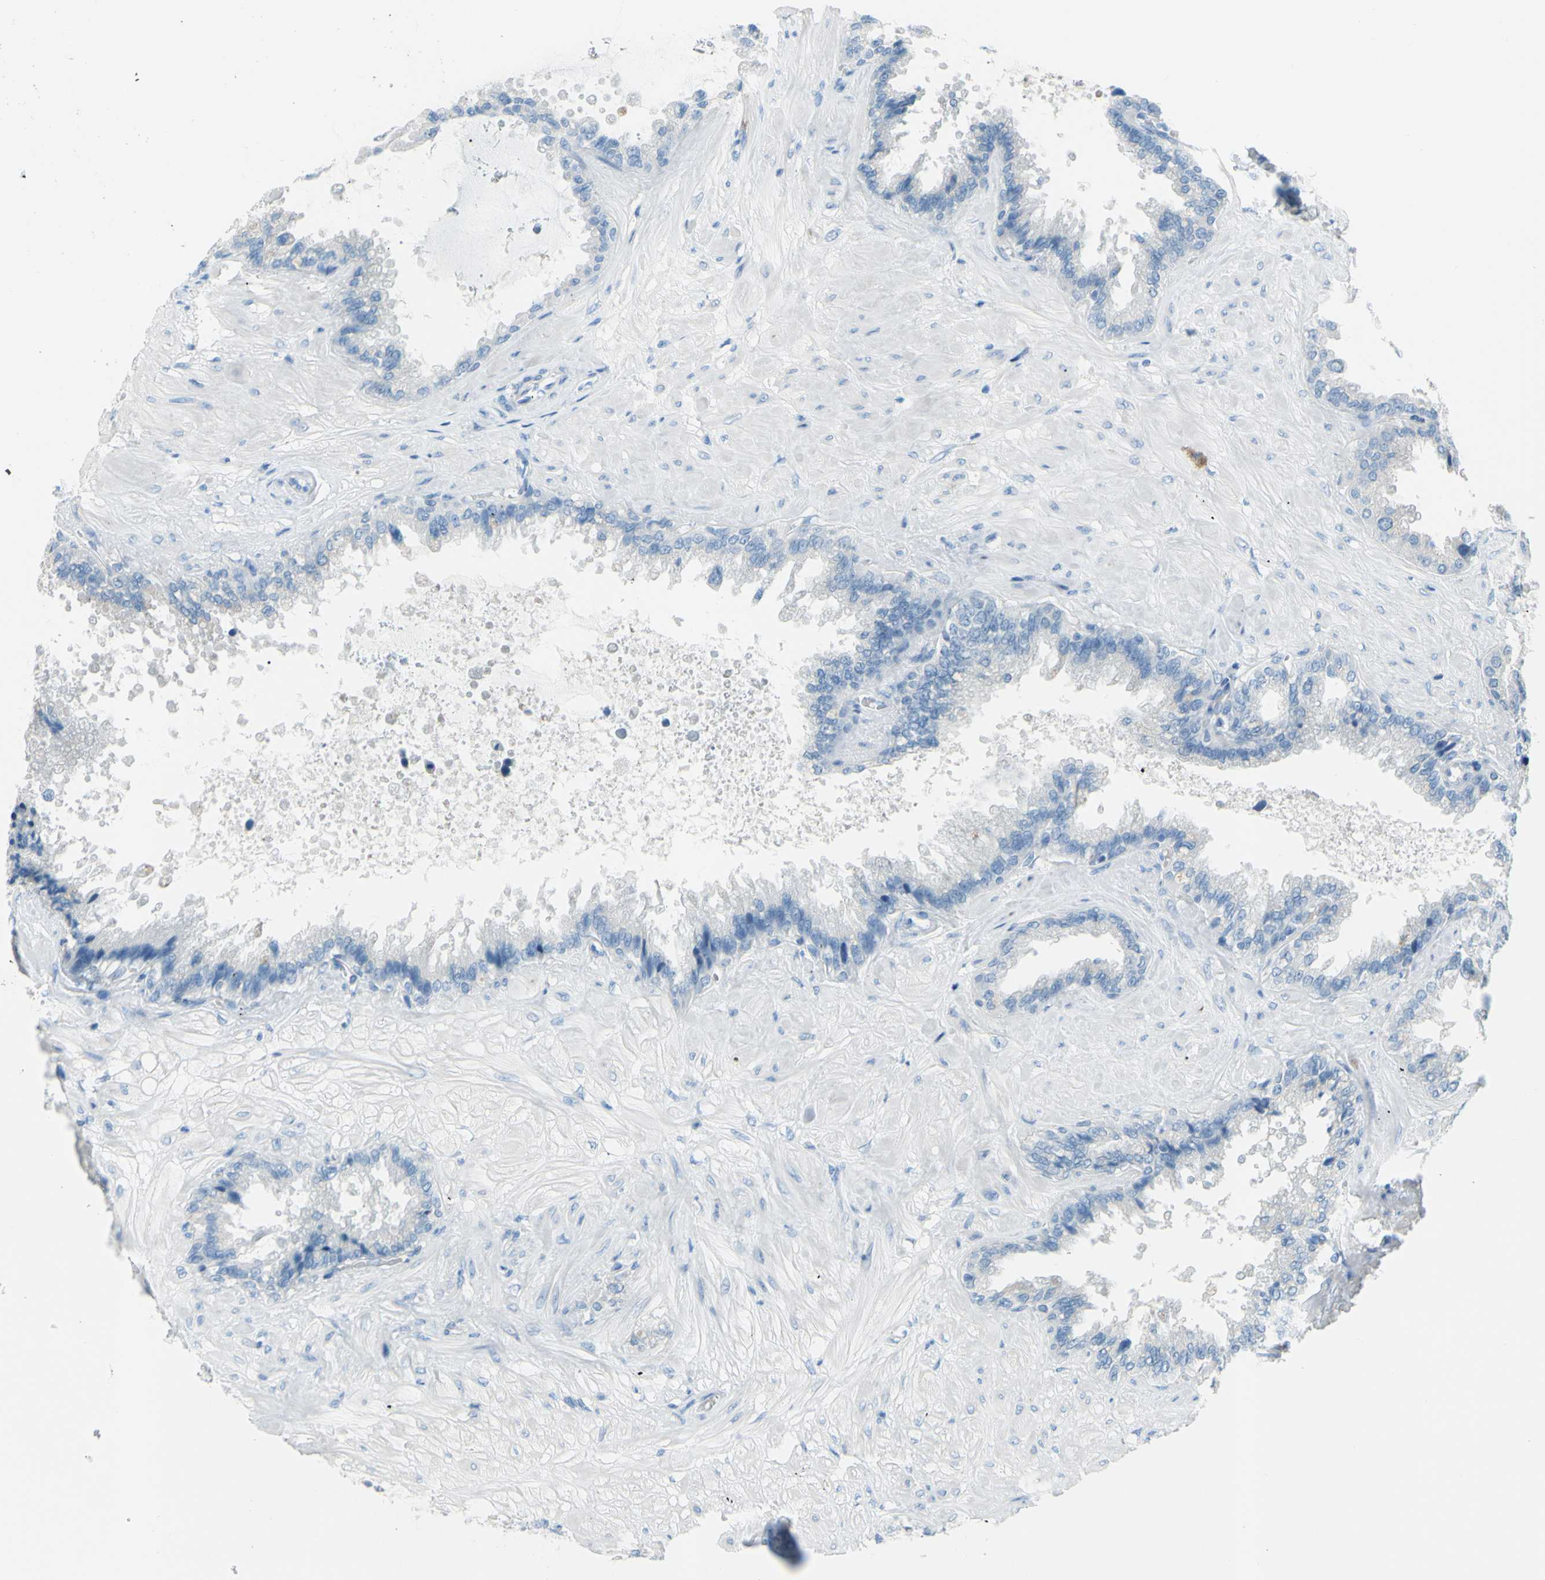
{"staining": {"intensity": "negative", "quantity": "none", "location": "none"}, "tissue": "seminal vesicle", "cell_type": "Glandular cells", "image_type": "normal", "snomed": [{"axis": "morphology", "description": "Normal tissue, NOS"}, {"axis": "topography", "description": "Seminal veicle"}], "caption": "Protein analysis of normal seminal vesicle shows no significant positivity in glandular cells.", "gene": "DCT", "patient": {"sex": "male", "age": 46}}